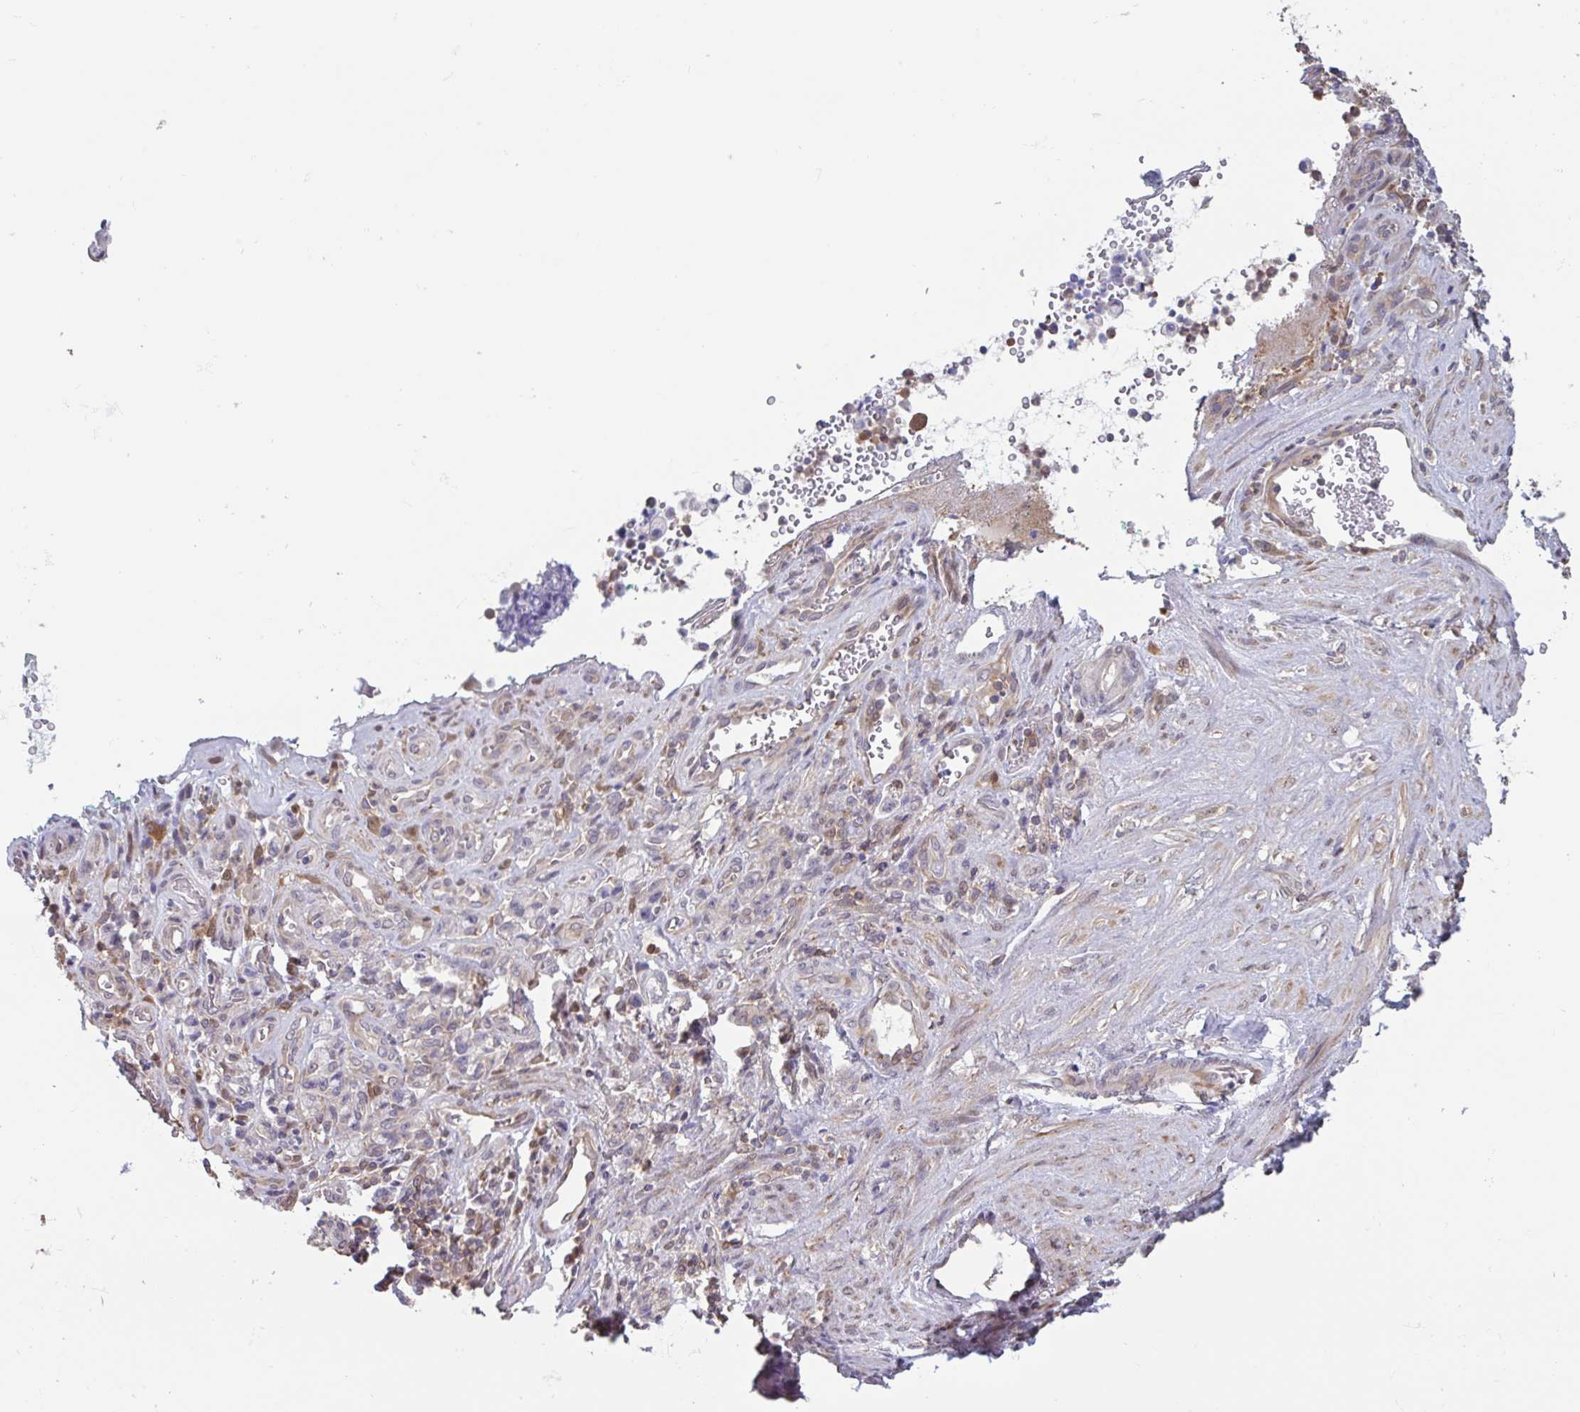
{"staining": {"intensity": "negative", "quantity": "none", "location": "none"}, "tissue": "stomach cancer", "cell_type": "Tumor cells", "image_type": "cancer", "snomed": [{"axis": "morphology", "description": "Adenocarcinoma, NOS"}, {"axis": "topography", "description": "Stomach"}], "caption": "Tumor cells show no significant protein staining in adenocarcinoma (stomach).", "gene": "OTOP2", "patient": {"sex": "male", "age": 77}}